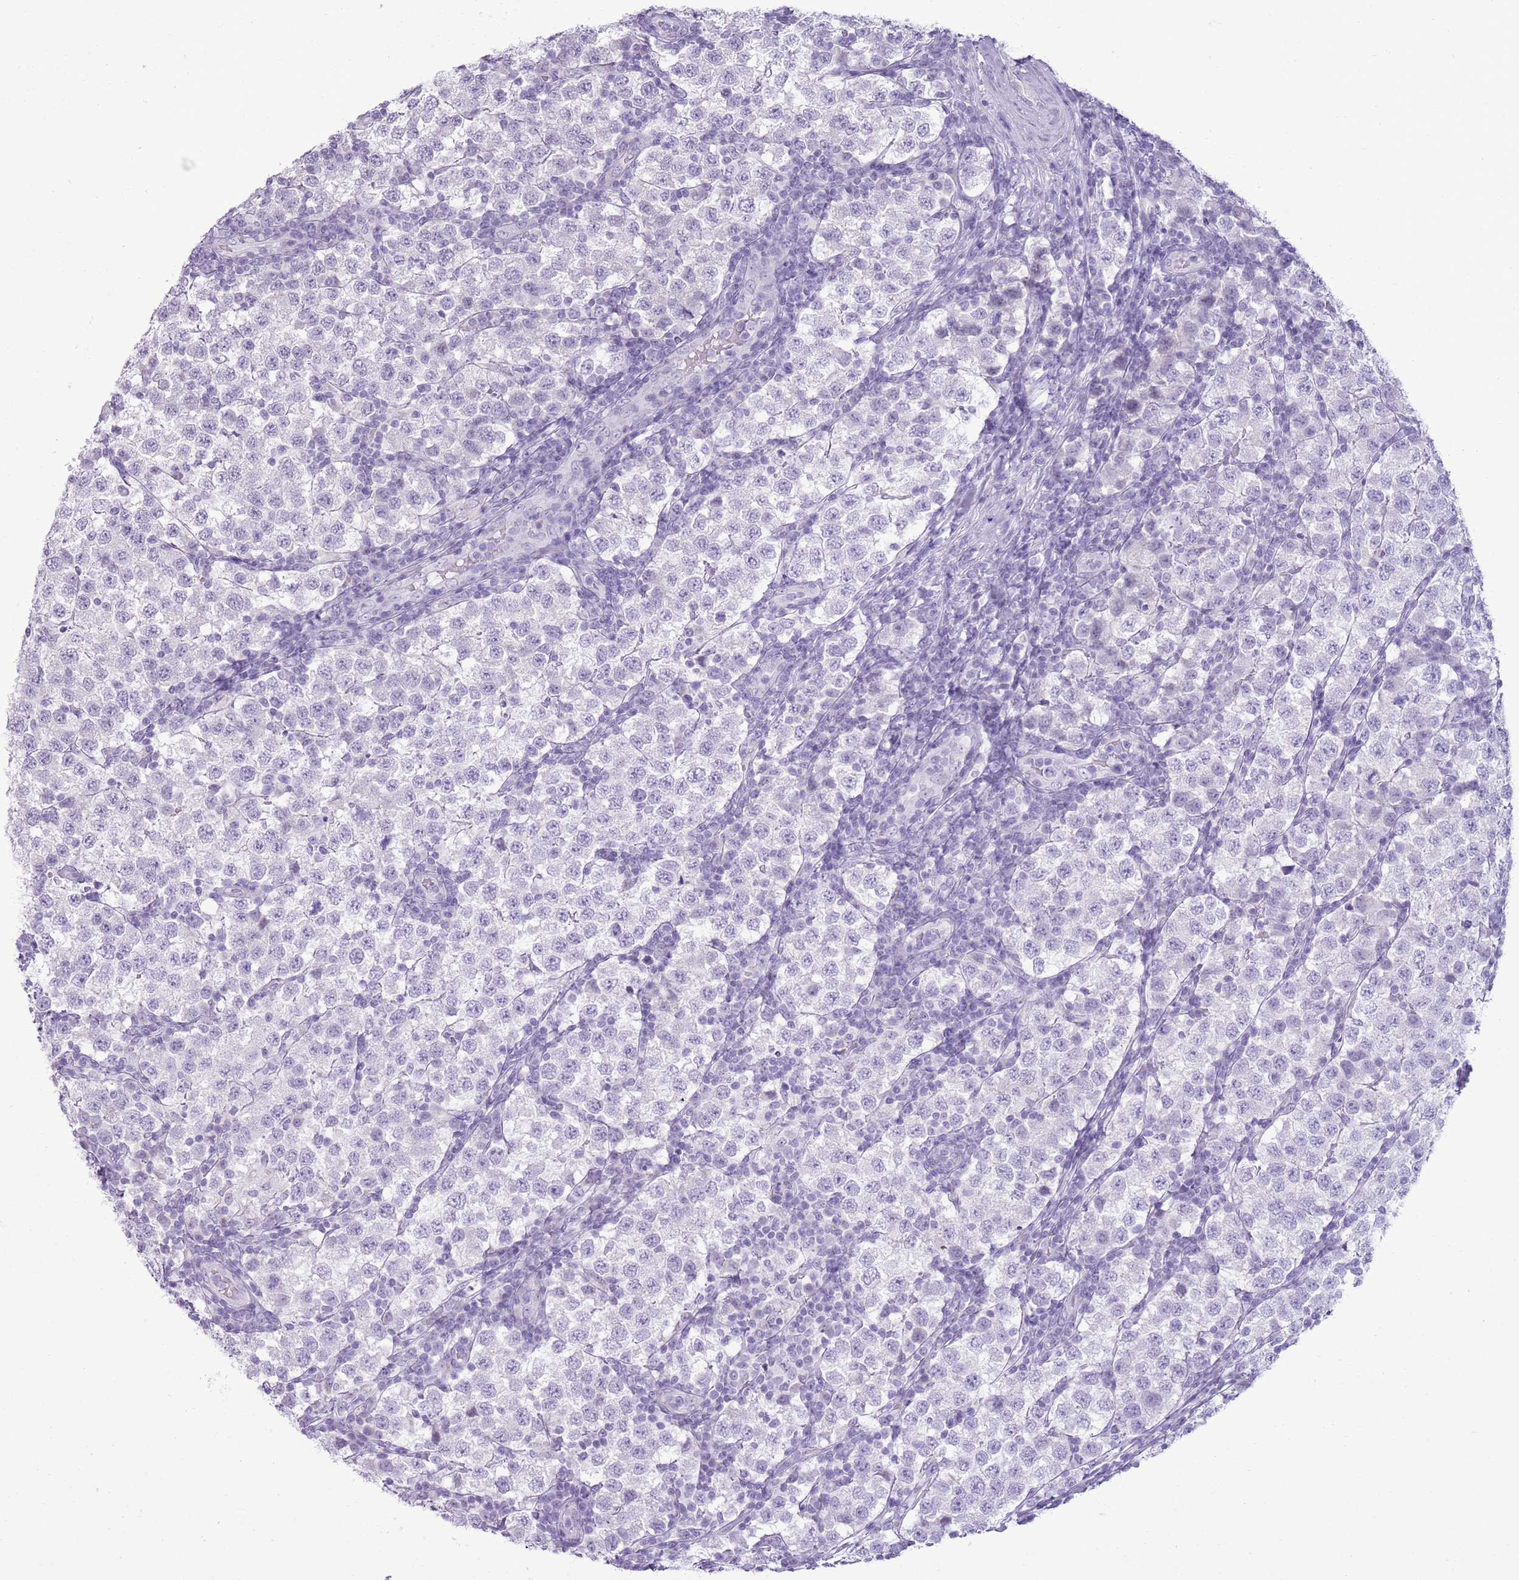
{"staining": {"intensity": "negative", "quantity": "none", "location": "none"}, "tissue": "testis cancer", "cell_type": "Tumor cells", "image_type": "cancer", "snomed": [{"axis": "morphology", "description": "Seminoma, NOS"}, {"axis": "topography", "description": "Testis"}], "caption": "The IHC photomicrograph has no significant expression in tumor cells of testis cancer (seminoma) tissue.", "gene": "RPL3L", "patient": {"sex": "male", "age": 34}}